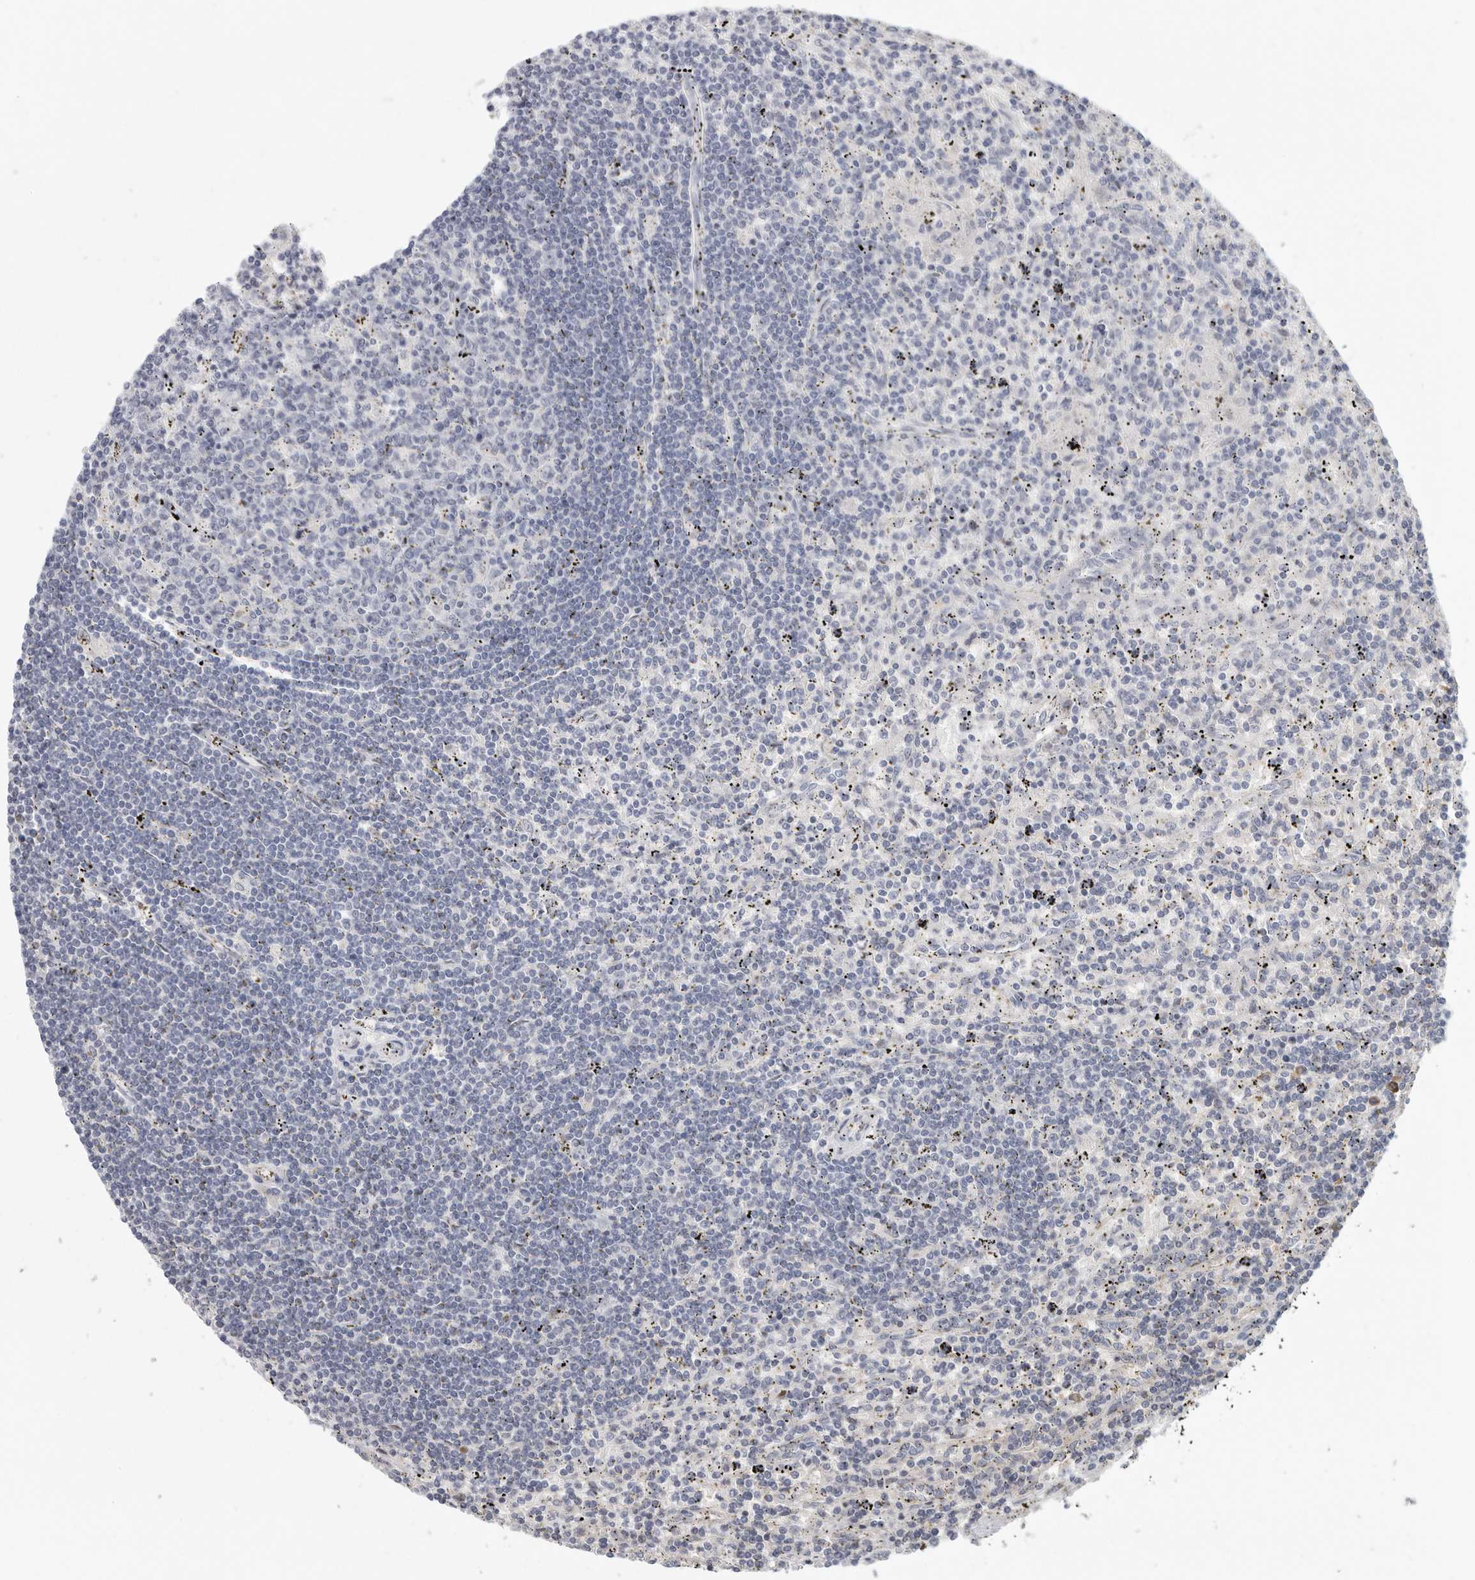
{"staining": {"intensity": "negative", "quantity": "none", "location": "none"}, "tissue": "lymphoma", "cell_type": "Tumor cells", "image_type": "cancer", "snomed": [{"axis": "morphology", "description": "Malignant lymphoma, non-Hodgkin's type, Low grade"}, {"axis": "topography", "description": "Spleen"}], "caption": "This is an IHC micrograph of lymphoma. There is no positivity in tumor cells.", "gene": "DNAJC11", "patient": {"sex": "male", "age": 76}}